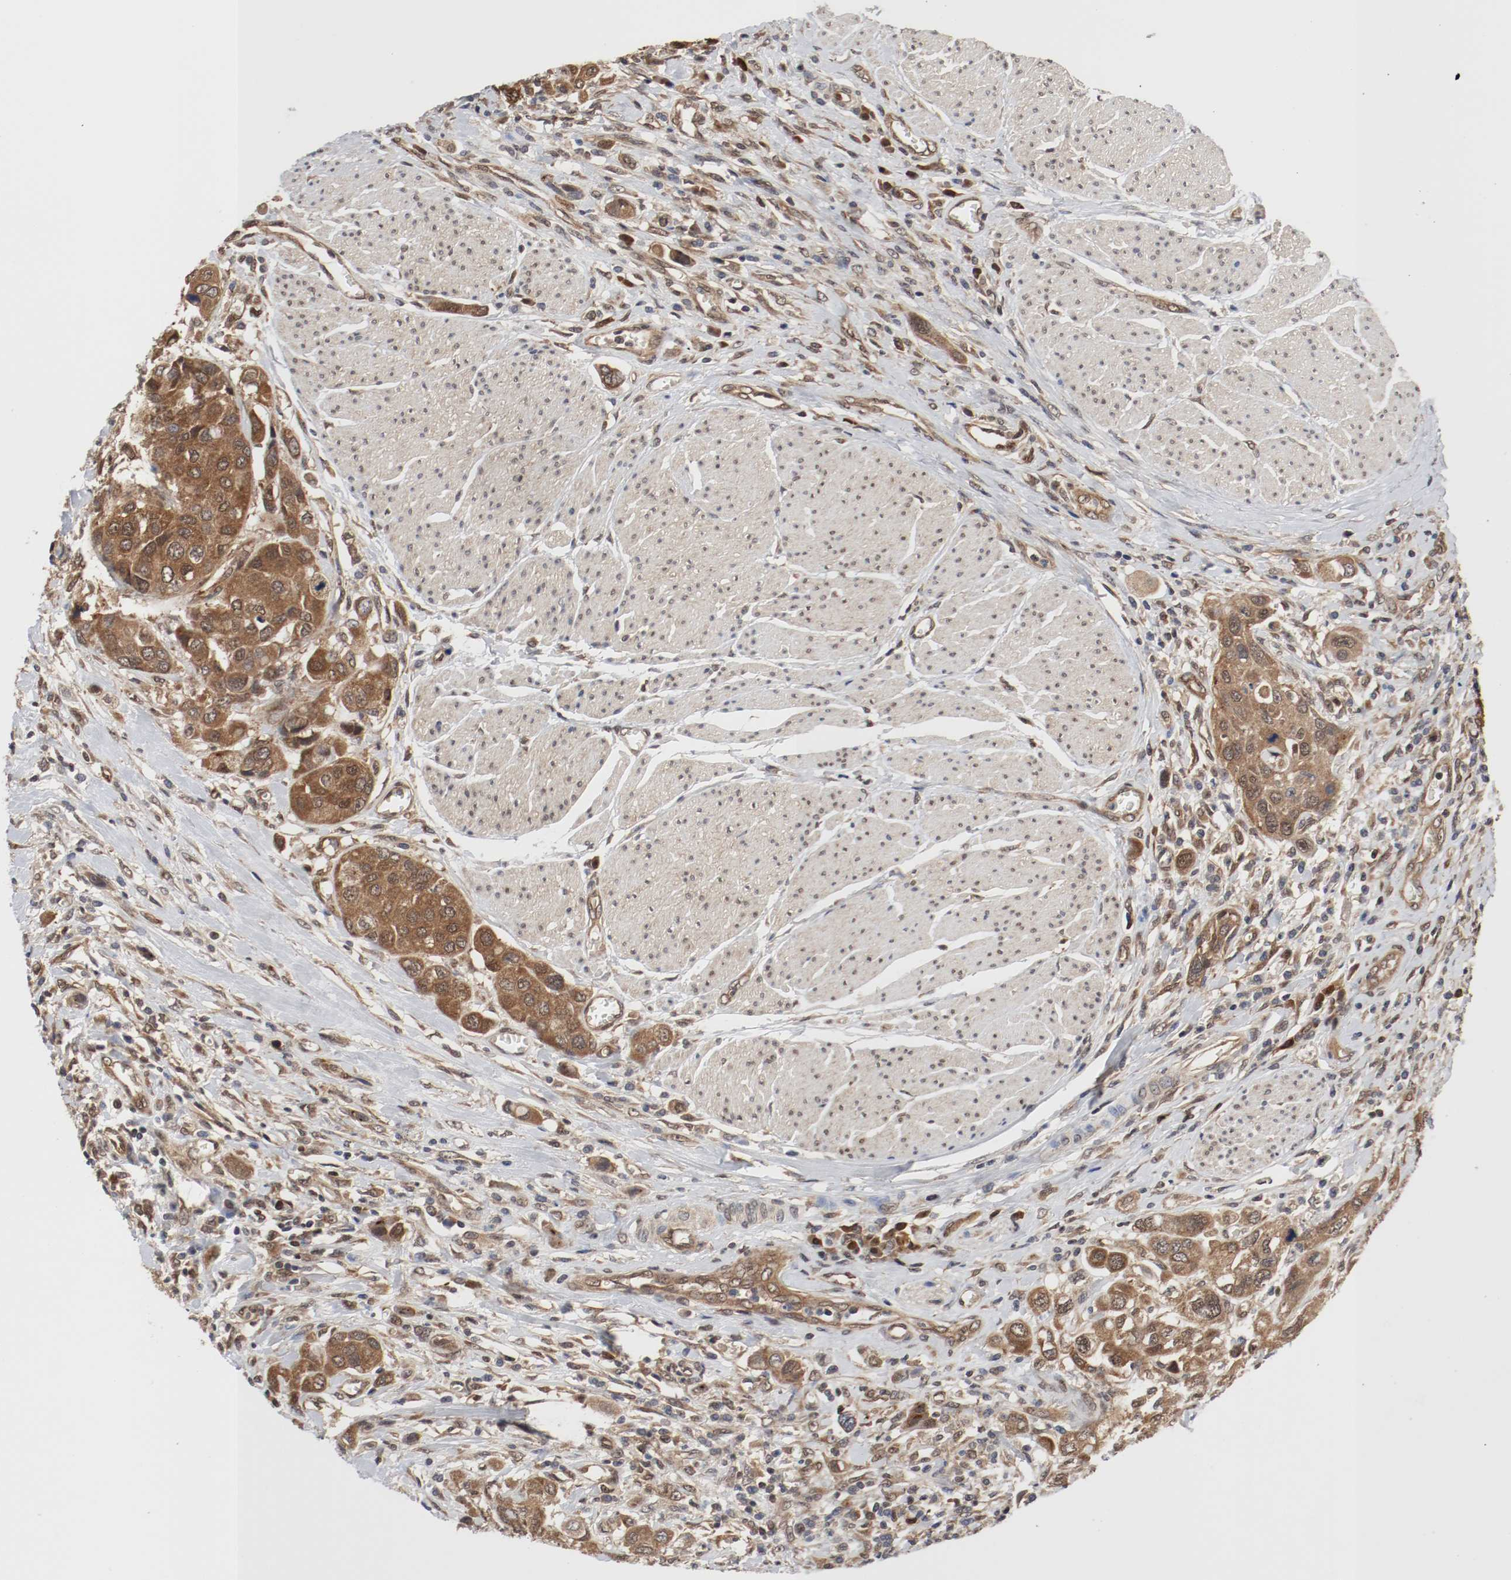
{"staining": {"intensity": "moderate", "quantity": ">75%", "location": "cytoplasmic/membranous,nuclear"}, "tissue": "urothelial cancer", "cell_type": "Tumor cells", "image_type": "cancer", "snomed": [{"axis": "morphology", "description": "Urothelial carcinoma, High grade"}, {"axis": "topography", "description": "Urinary bladder"}], "caption": "A brown stain labels moderate cytoplasmic/membranous and nuclear positivity of a protein in high-grade urothelial carcinoma tumor cells. (IHC, brightfield microscopy, high magnification).", "gene": "AFG3L2", "patient": {"sex": "male", "age": 50}}